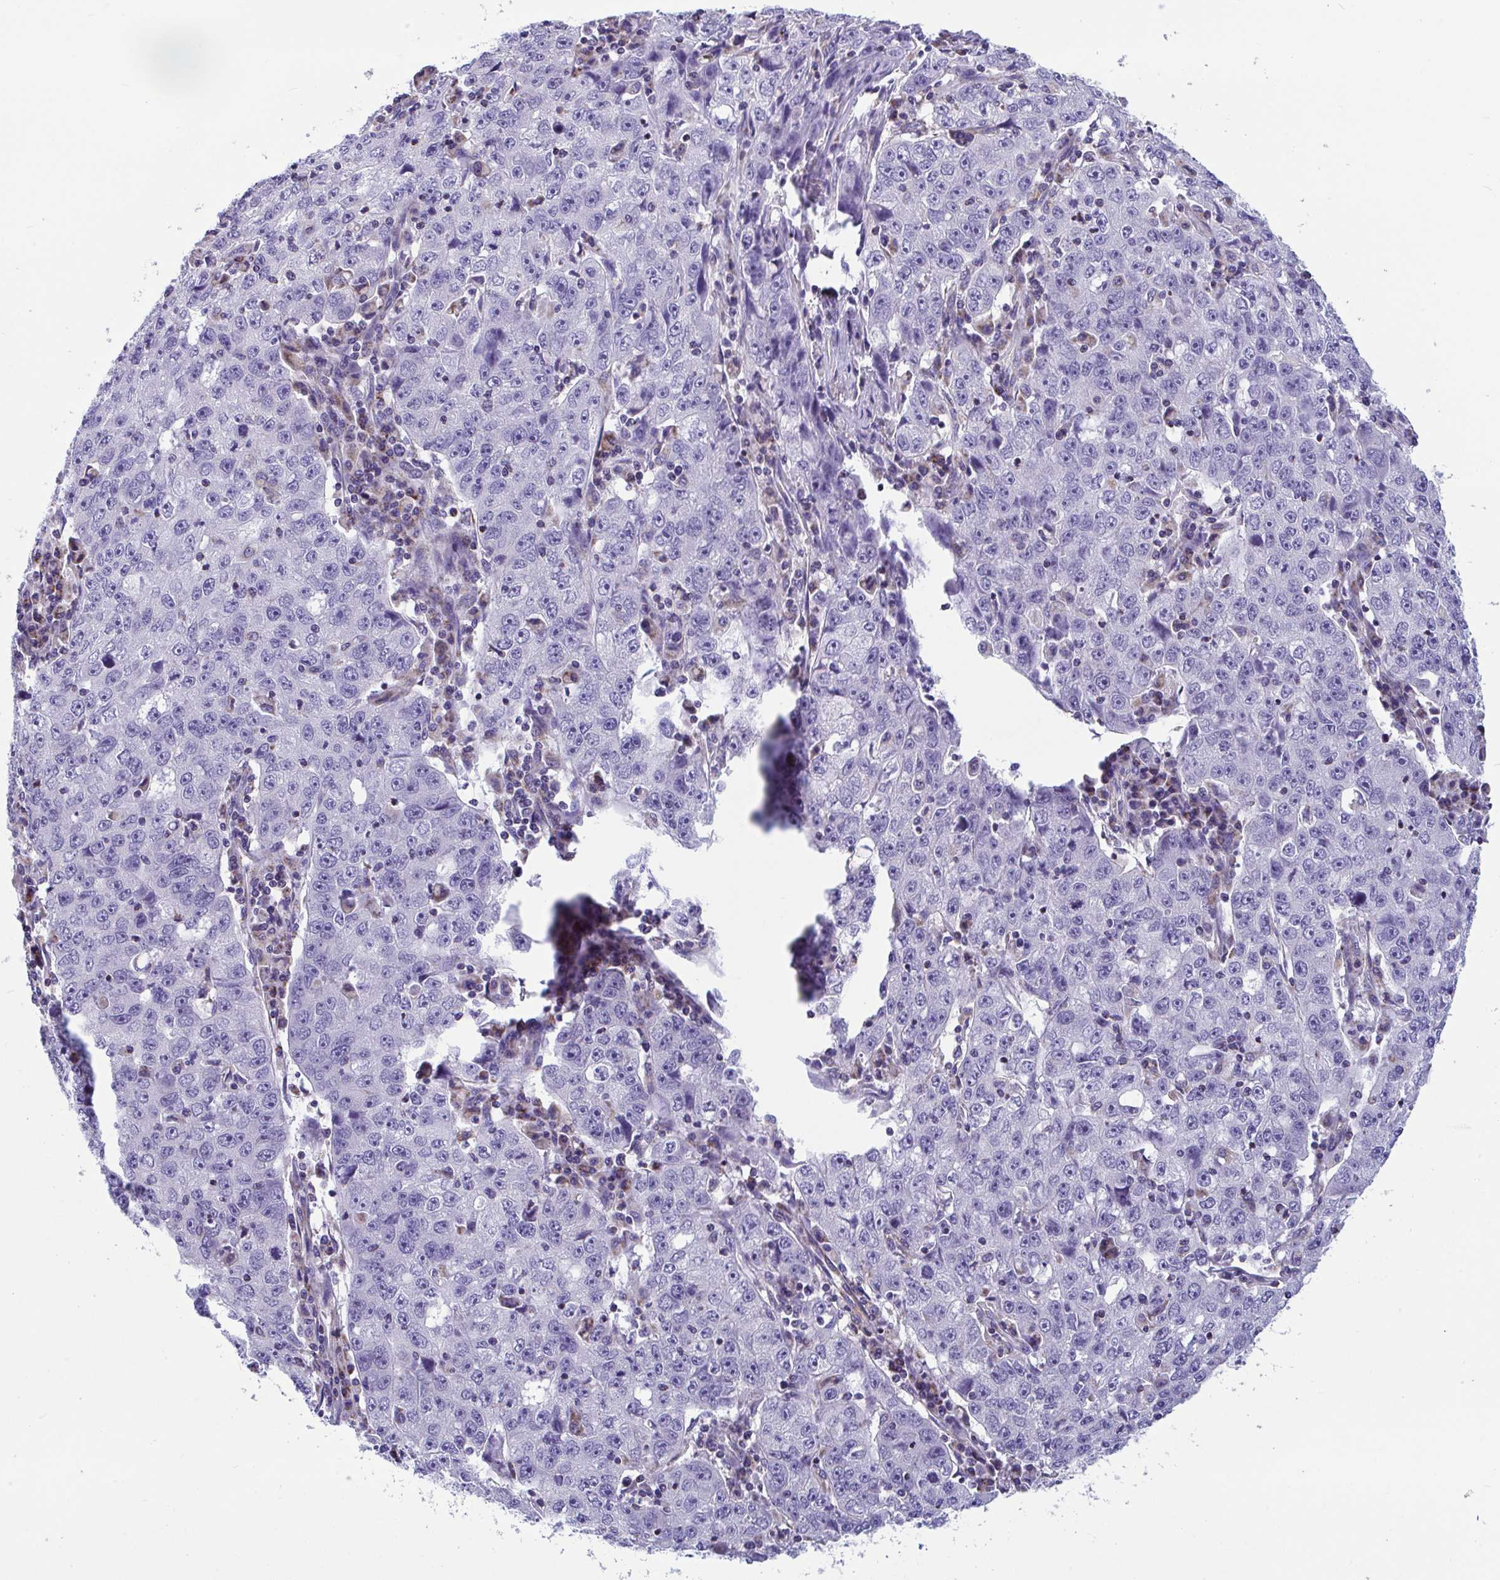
{"staining": {"intensity": "negative", "quantity": "none", "location": "none"}, "tissue": "lung cancer", "cell_type": "Tumor cells", "image_type": "cancer", "snomed": [{"axis": "morphology", "description": "Normal morphology"}, {"axis": "morphology", "description": "Adenocarcinoma, NOS"}, {"axis": "topography", "description": "Lymph node"}, {"axis": "topography", "description": "Lung"}], "caption": "IHC of human adenocarcinoma (lung) exhibits no staining in tumor cells.", "gene": "OR13A1", "patient": {"sex": "female", "age": 57}}